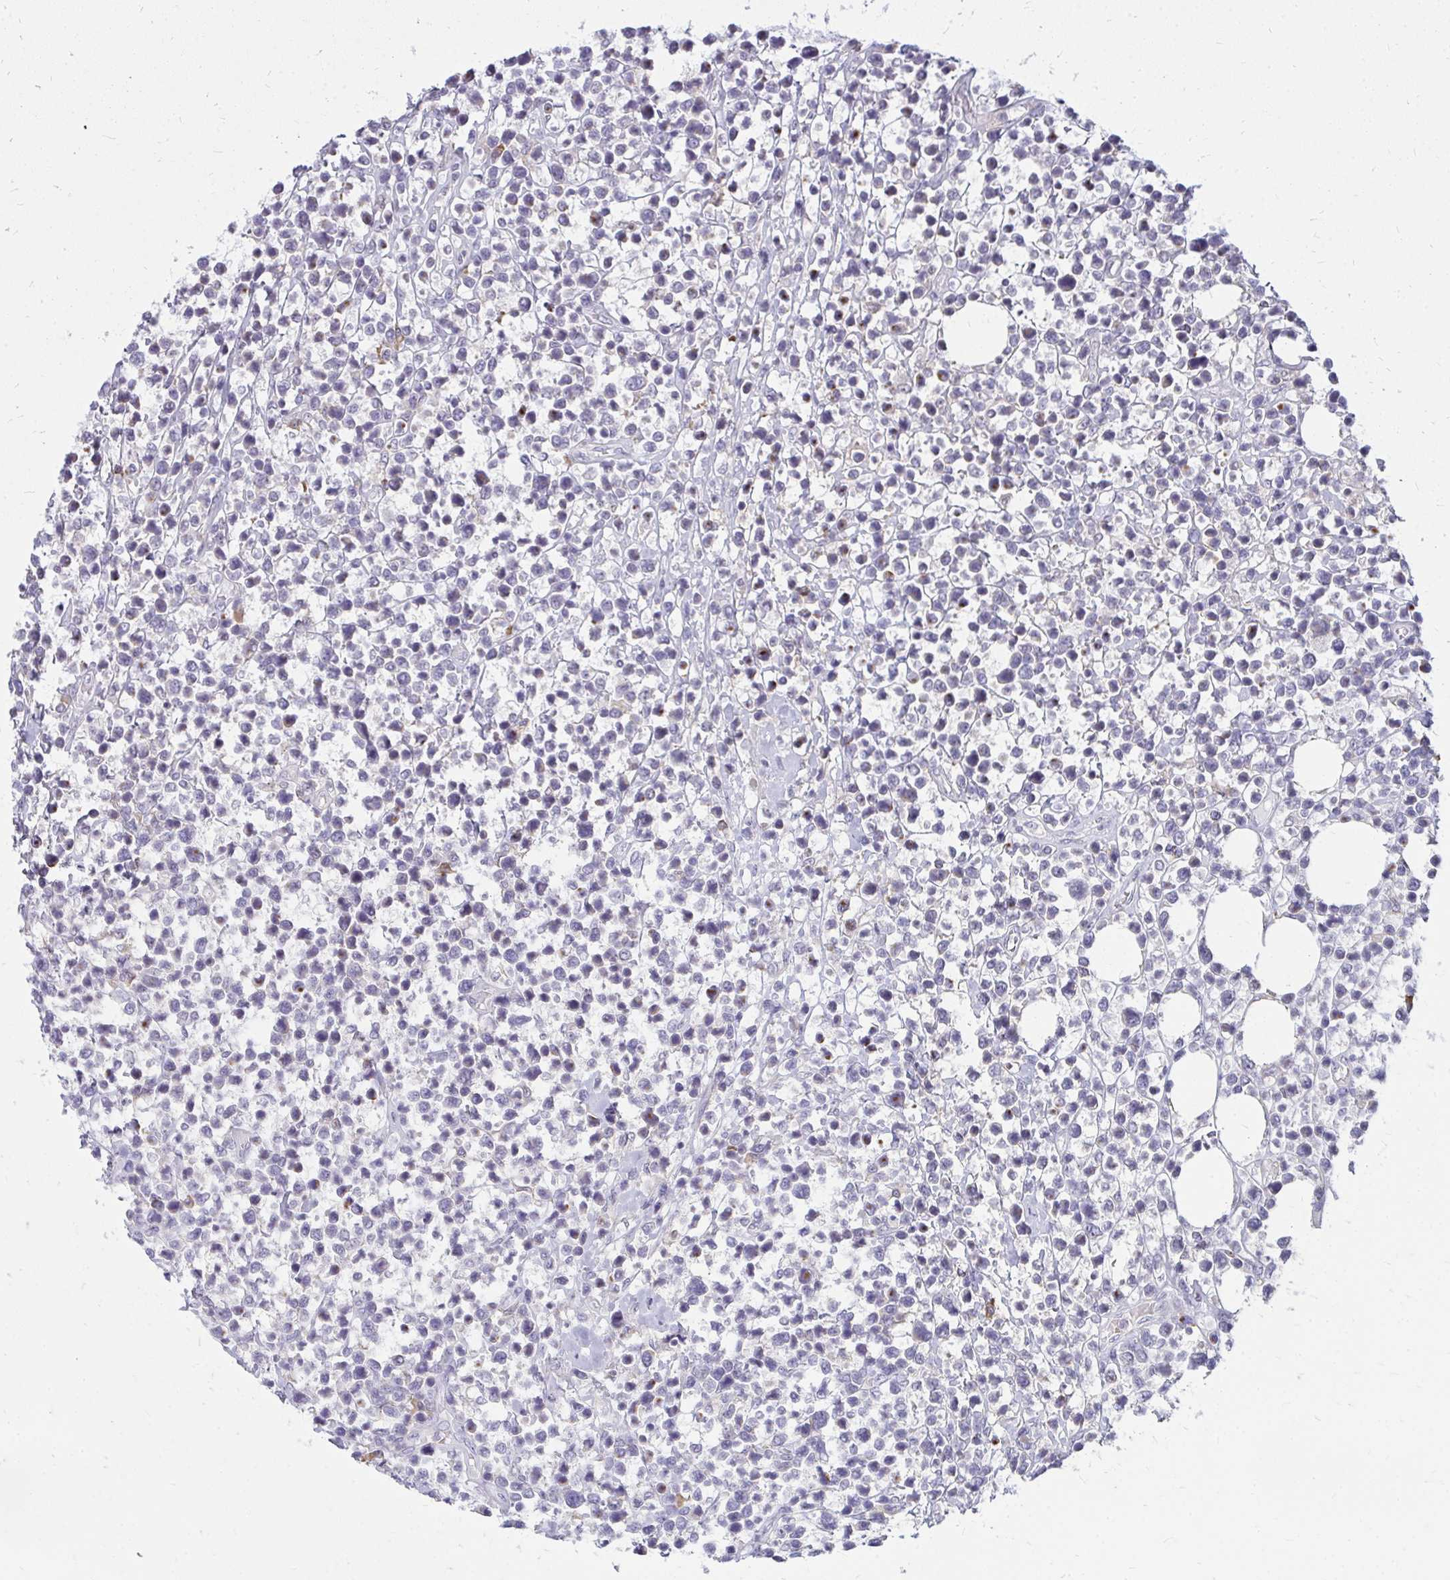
{"staining": {"intensity": "negative", "quantity": "none", "location": "none"}, "tissue": "lymphoma", "cell_type": "Tumor cells", "image_type": "cancer", "snomed": [{"axis": "morphology", "description": "Malignant lymphoma, non-Hodgkin's type, Low grade"}, {"axis": "topography", "description": "Lymph node"}], "caption": "The histopathology image displays no staining of tumor cells in malignant lymphoma, non-Hodgkin's type (low-grade). (Immunohistochemistry, brightfield microscopy, high magnification).", "gene": "FAM9A", "patient": {"sex": "male", "age": 60}}